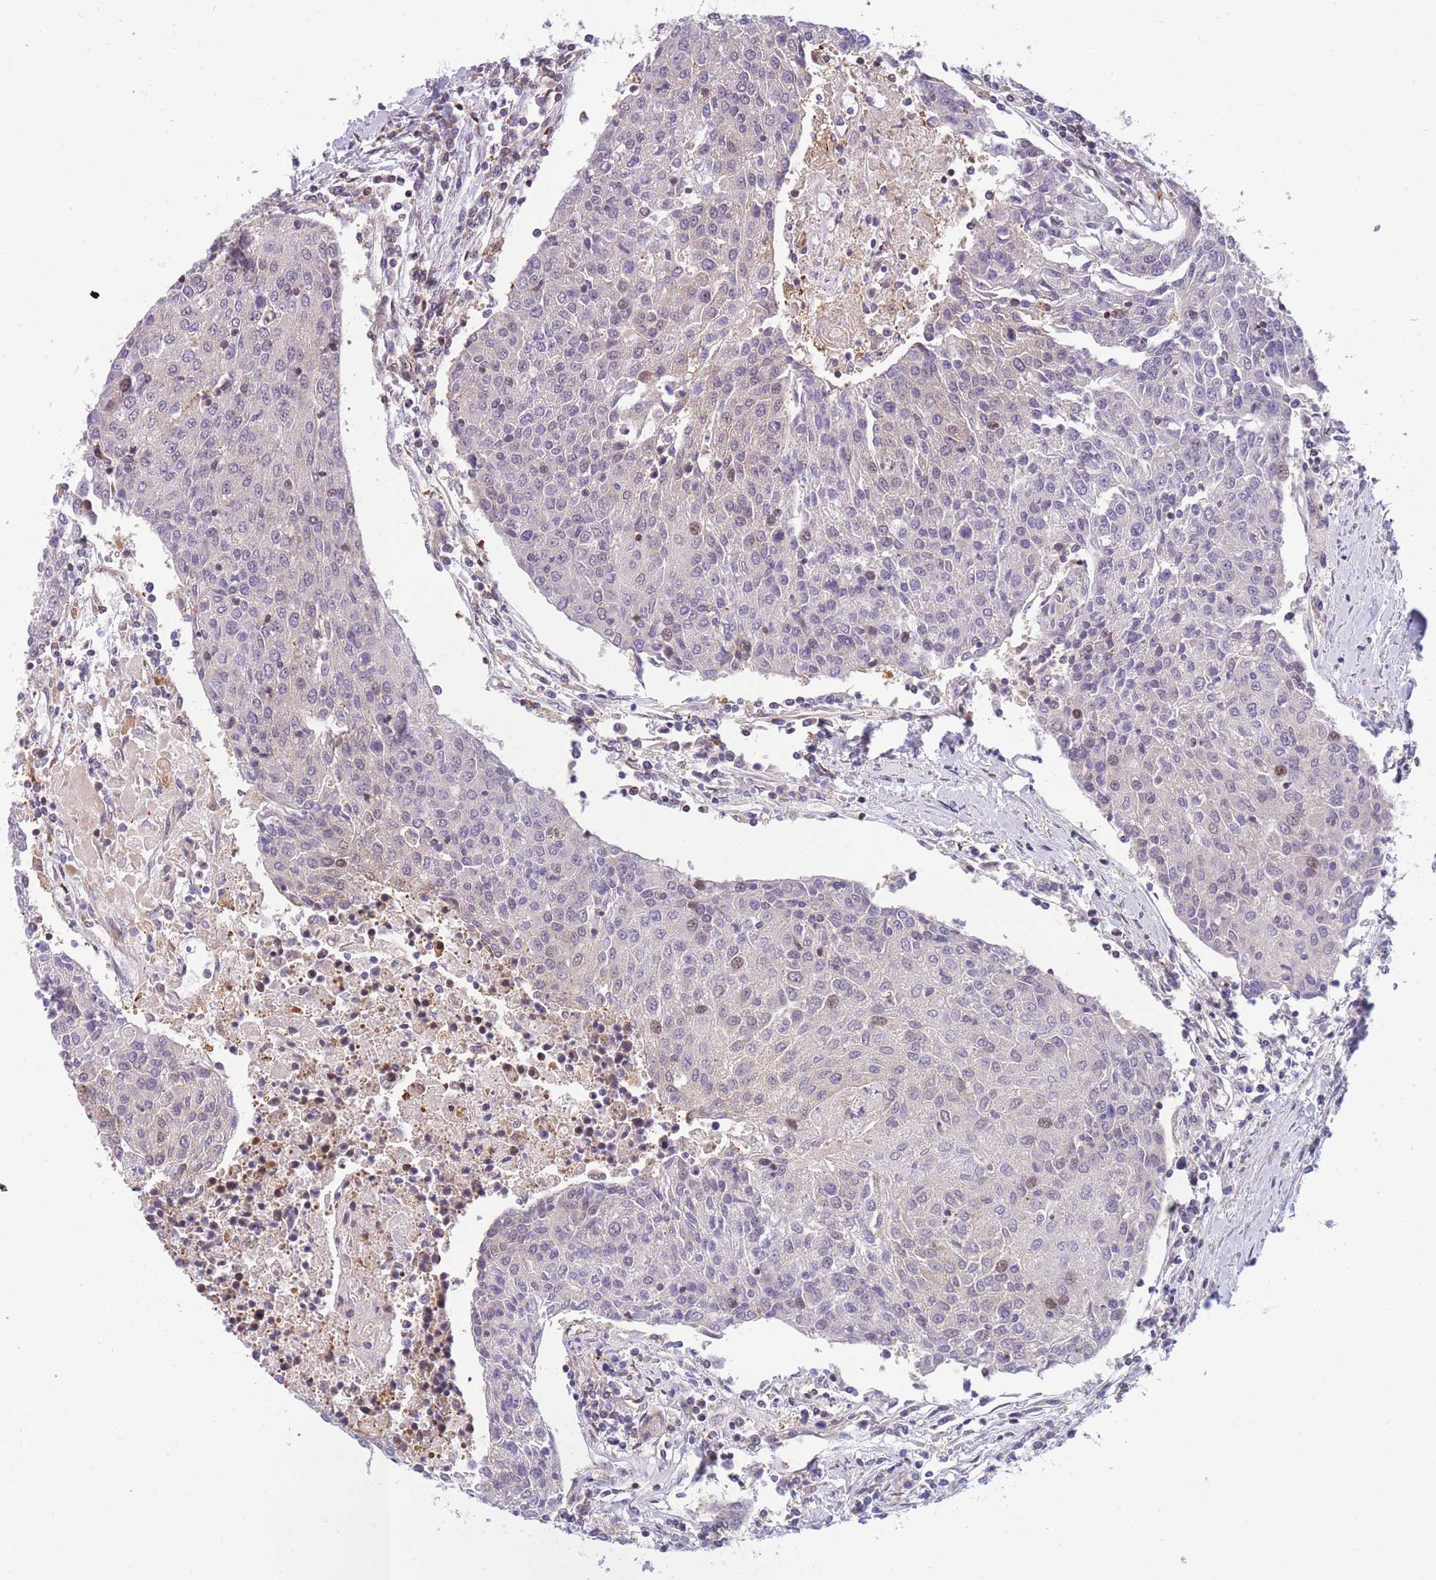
{"staining": {"intensity": "weak", "quantity": "<25%", "location": "nuclear"}, "tissue": "urothelial cancer", "cell_type": "Tumor cells", "image_type": "cancer", "snomed": [{"axis": "morphology", "description": "Urothelial carcinoma, High grade"}, {"axis": "topography", "description": "Urinary bladder"}], "caption": "Protein analysis of urothelial cancer exhibits no significant positivity in tumor cells.", "gene": "CRACD", "patient": {"sex": "female", "age": 85}}